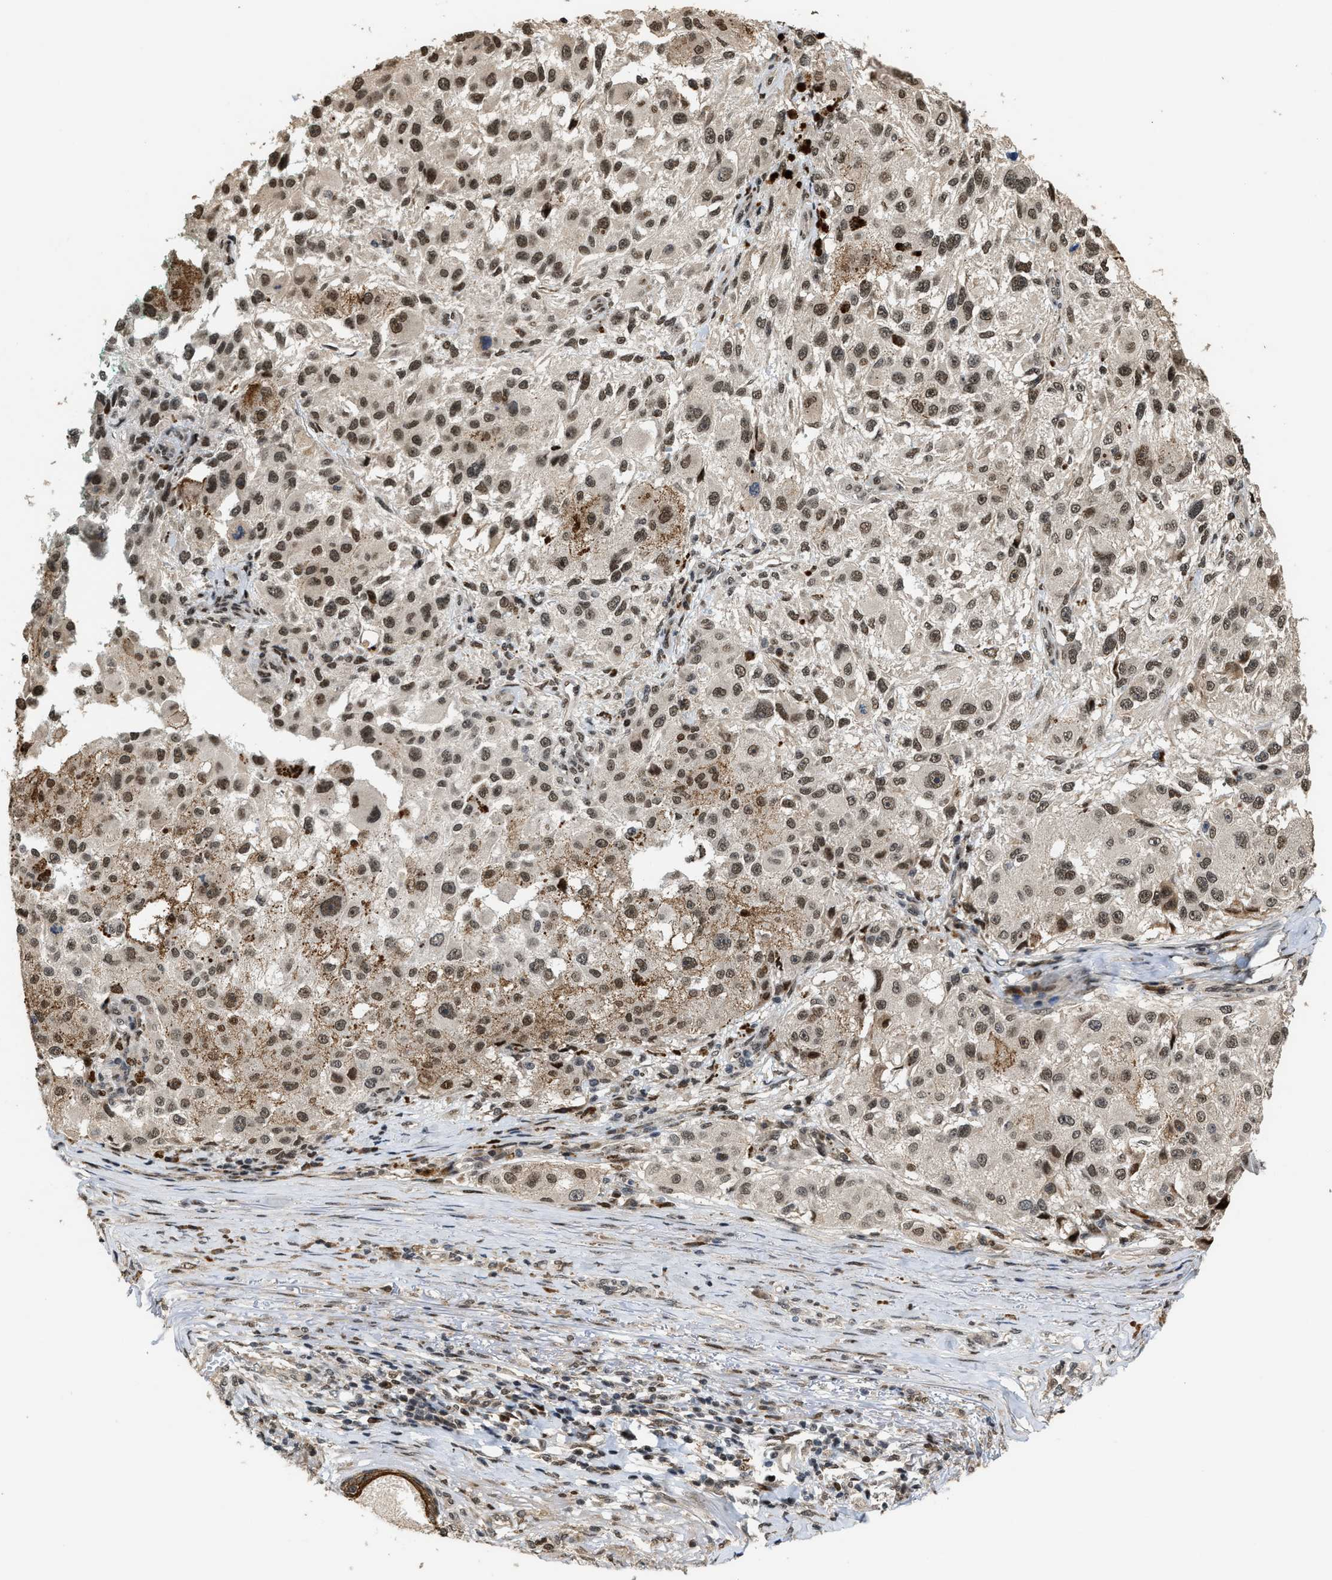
{"staining": {"intensity": "moderate", "quantity": ">75%", "location": "nuclear"}, "tissue": "melanoma", "cell_type": "Tumor cells", "image_type": "cancer", "snomed": [{"axis": "morphology", "description": "Necrosis, NOS"}, {"axis": "morphology", "description": "Malignant melanoma, NOS"}, {"axis": "topography", "description": "Skin"}], "caption": "Approximately >75% of tumor cells in human melanoma display moderate nuclear protein positivity as visualized by brown immunohistochemical staining.", "gene": "SERTAD2", "patient": {"sex": "female", "age": 87}}